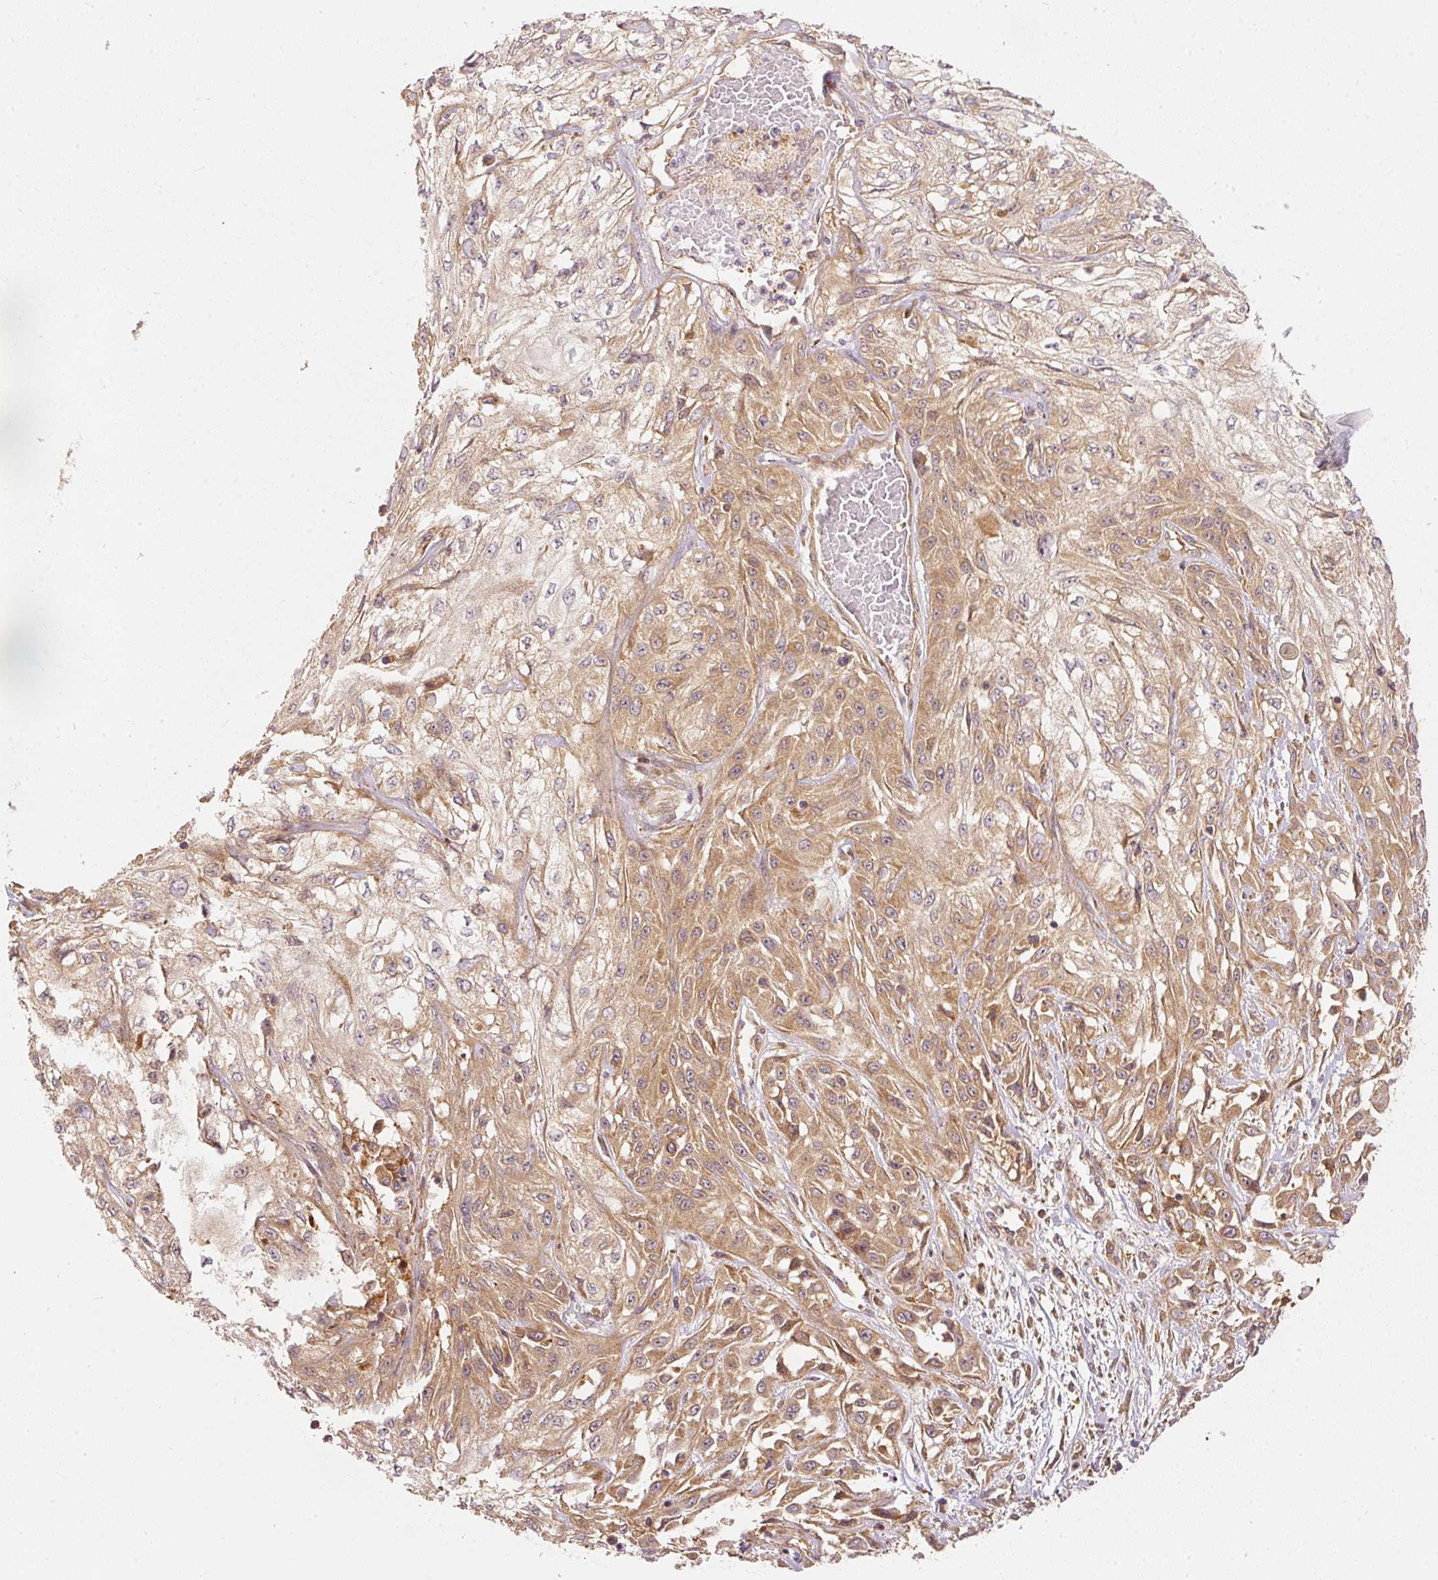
{"staining": {"intensity": "moderate", "quantity": ">75%", "location": "cytoplasmic/membranous"}, "tissue": "skin cancer", "cell_type": "Tumor cells", "image_type": "cancer", "snomed": [{"axis": "morphology", "description": "Squamous cell carcinoma, NOS"}, {"axis": "morphology", "description": "Squamous cell carcinoma, metastatic, NOS"}, {"axis": "topography", "description": "Skin"}, {"axis": "topography", "description": "Lymph node"}], "caption": "Tumor cells display moderate cytoplasmic/membranous staining in about >75% of cells in squamous cell carcinoma (skin).", "gene": "EIF3B", "patient": {"sex": "male", "age": 75}}